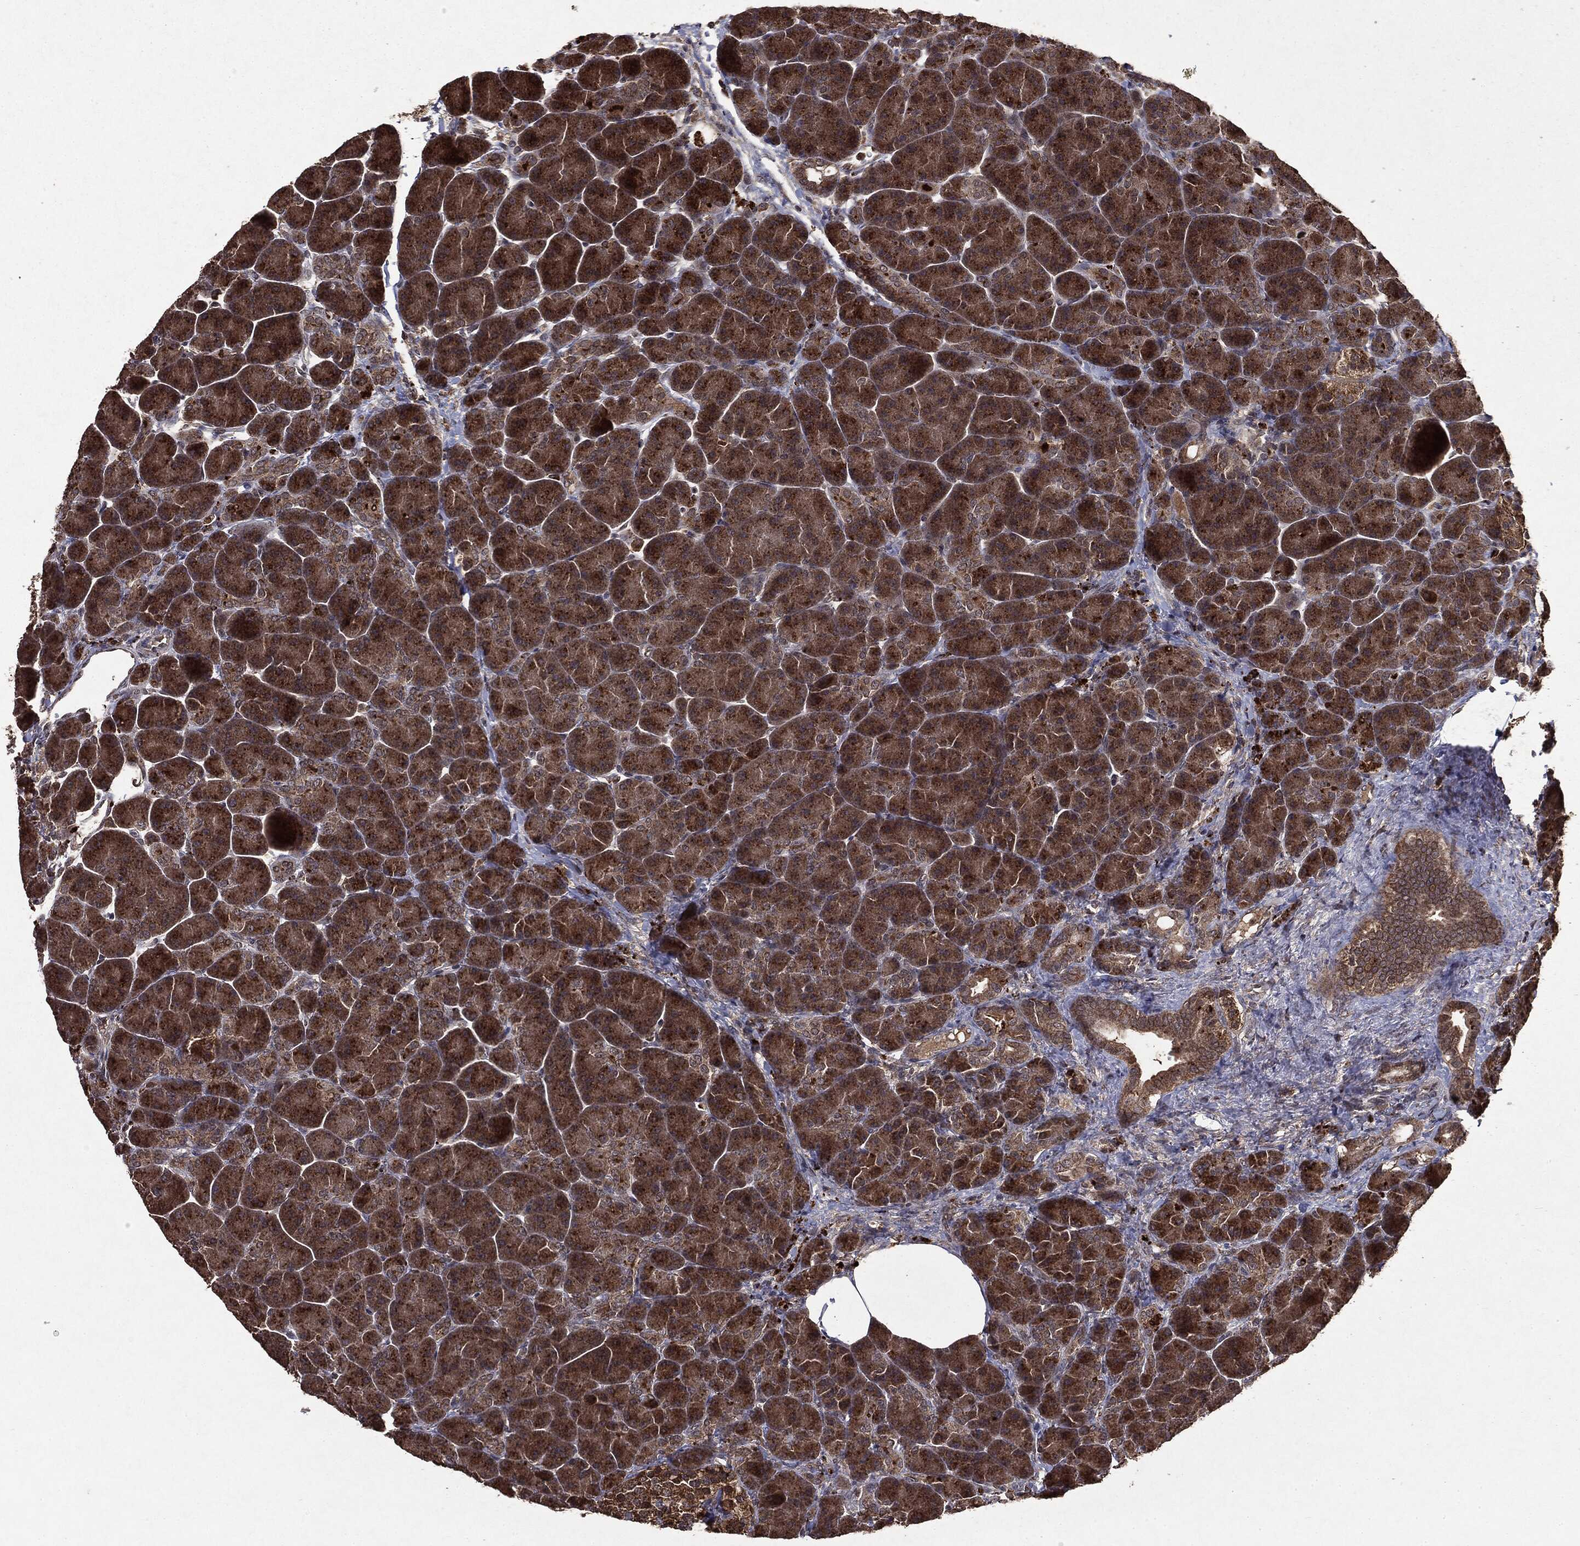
{"staining": {"intensity": "moderate", "quantity": ">75%", "location": "cytoplasmic/membranous"}, "tissue": "pancreas", "cell_type": "Exocrine glandular cells", "image_type": "normal", "snomed": [{"axis": "morphology", "description": "Normal tissue, NOS"}, {"axis": "topography", "description": "Pancreas"}], "caption": "The image exhibits a brown stain indicating the presence of a protein in the cytoplasmic/membranous of exocrine glandular cells in pancreas. Immunohistochemistry (ihc) stains the protein in brown and the nuclei are stained blue.", "gene": "MTOR", "patient": {"sex": "female", "age": 63}}